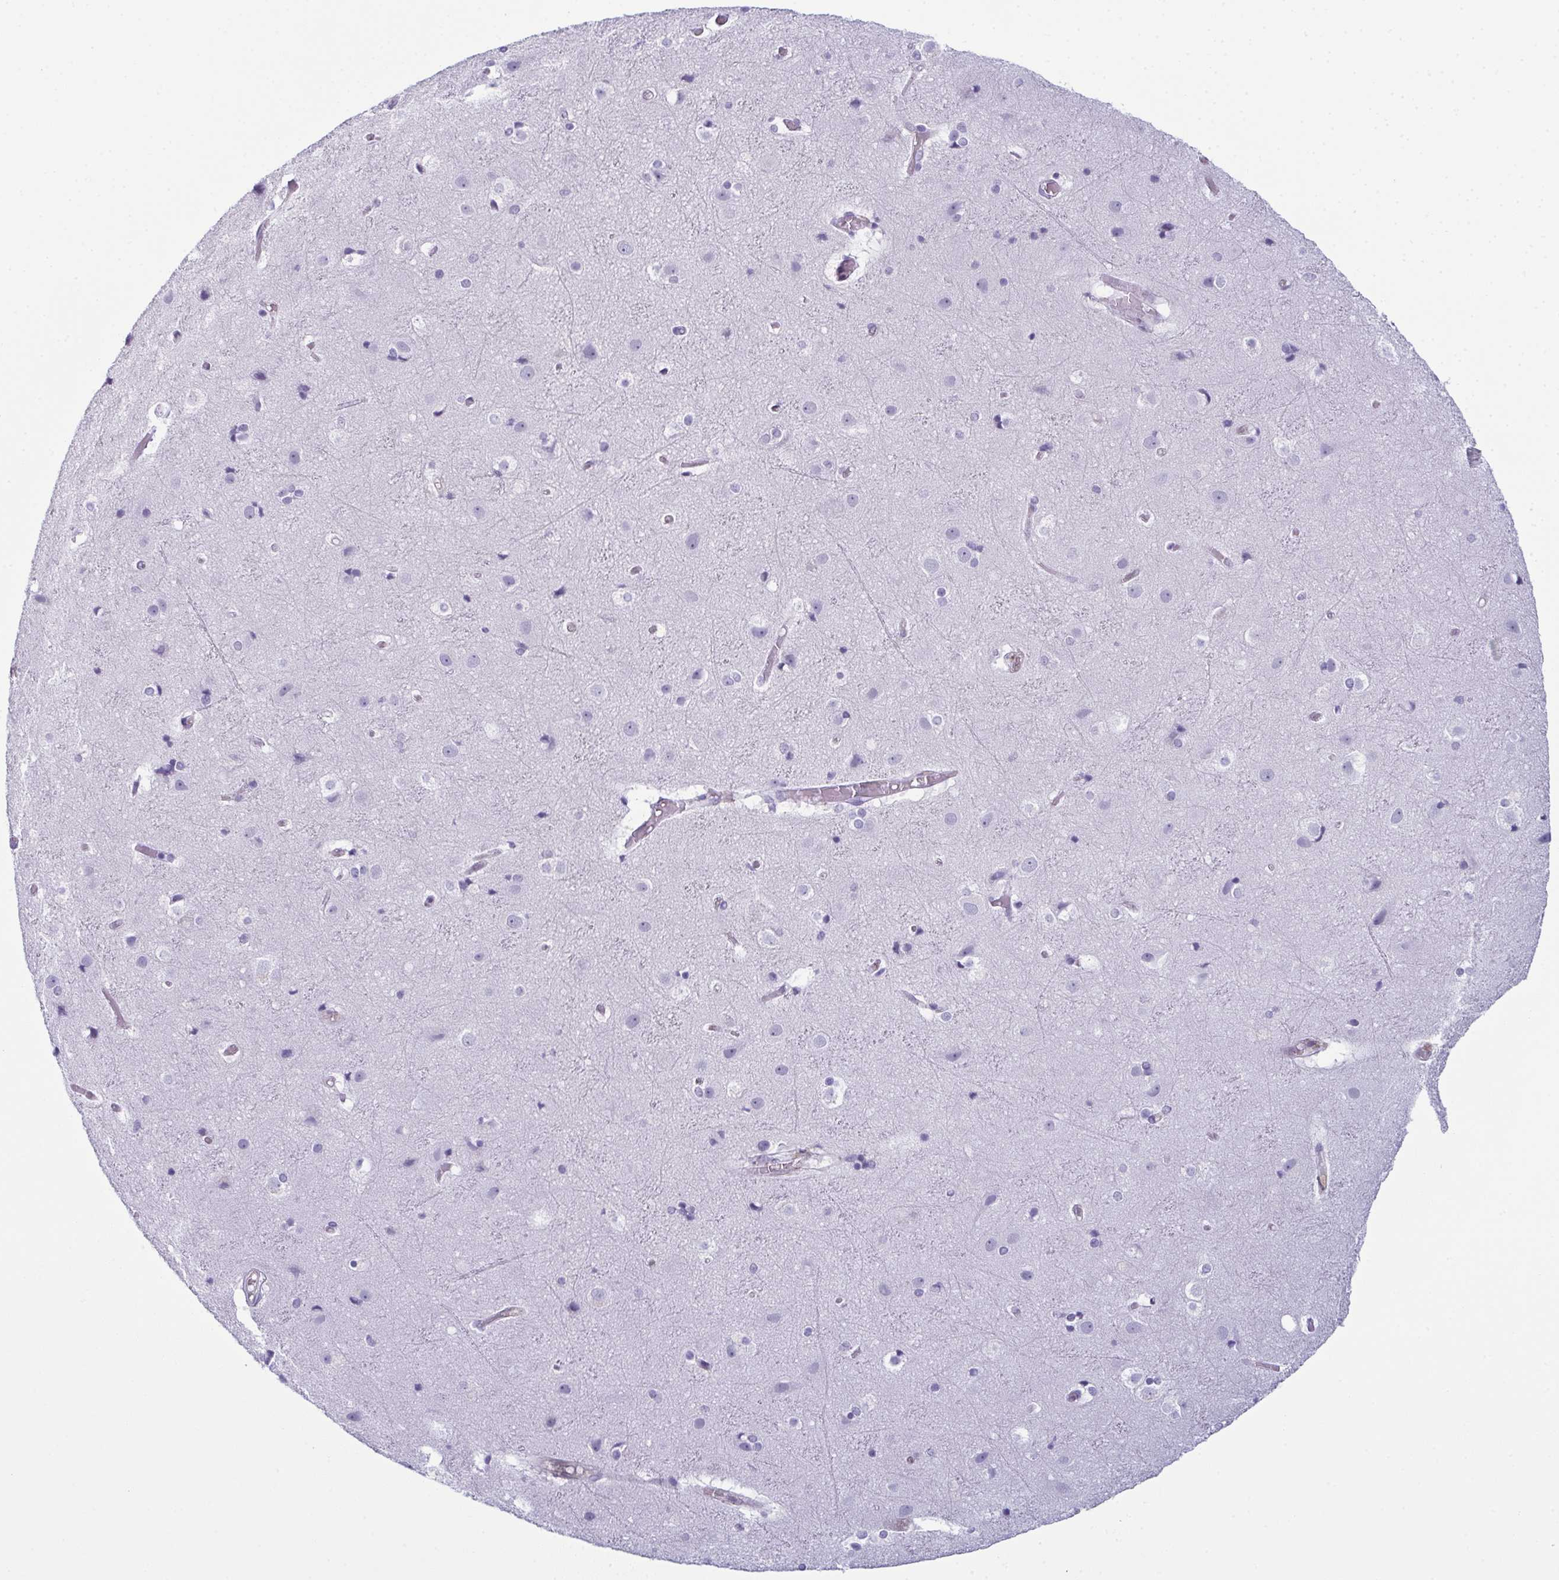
{"staining": {"intensity": "negative", "quantity": "none", "location": "none"}, "tissue": "cerebral cortex", "cell_type": "Endothelial cells", "image_type": "normal", "snomed": [{"axis": "morphology", "description": "Normal tissue, NOS"}, {"axis": "topography", "description": "Cerebral cortex"}], "caption": "Protein analysis of benign cerebral cortex exhibits no significant expression in endothelial cells. (Brightfield microscopy of DAB (3,3'-diaminobenzidine) immunohistochemistry at high magnification).", "gene": "CDA", "patient": {"sex": "female", "age": 52}}